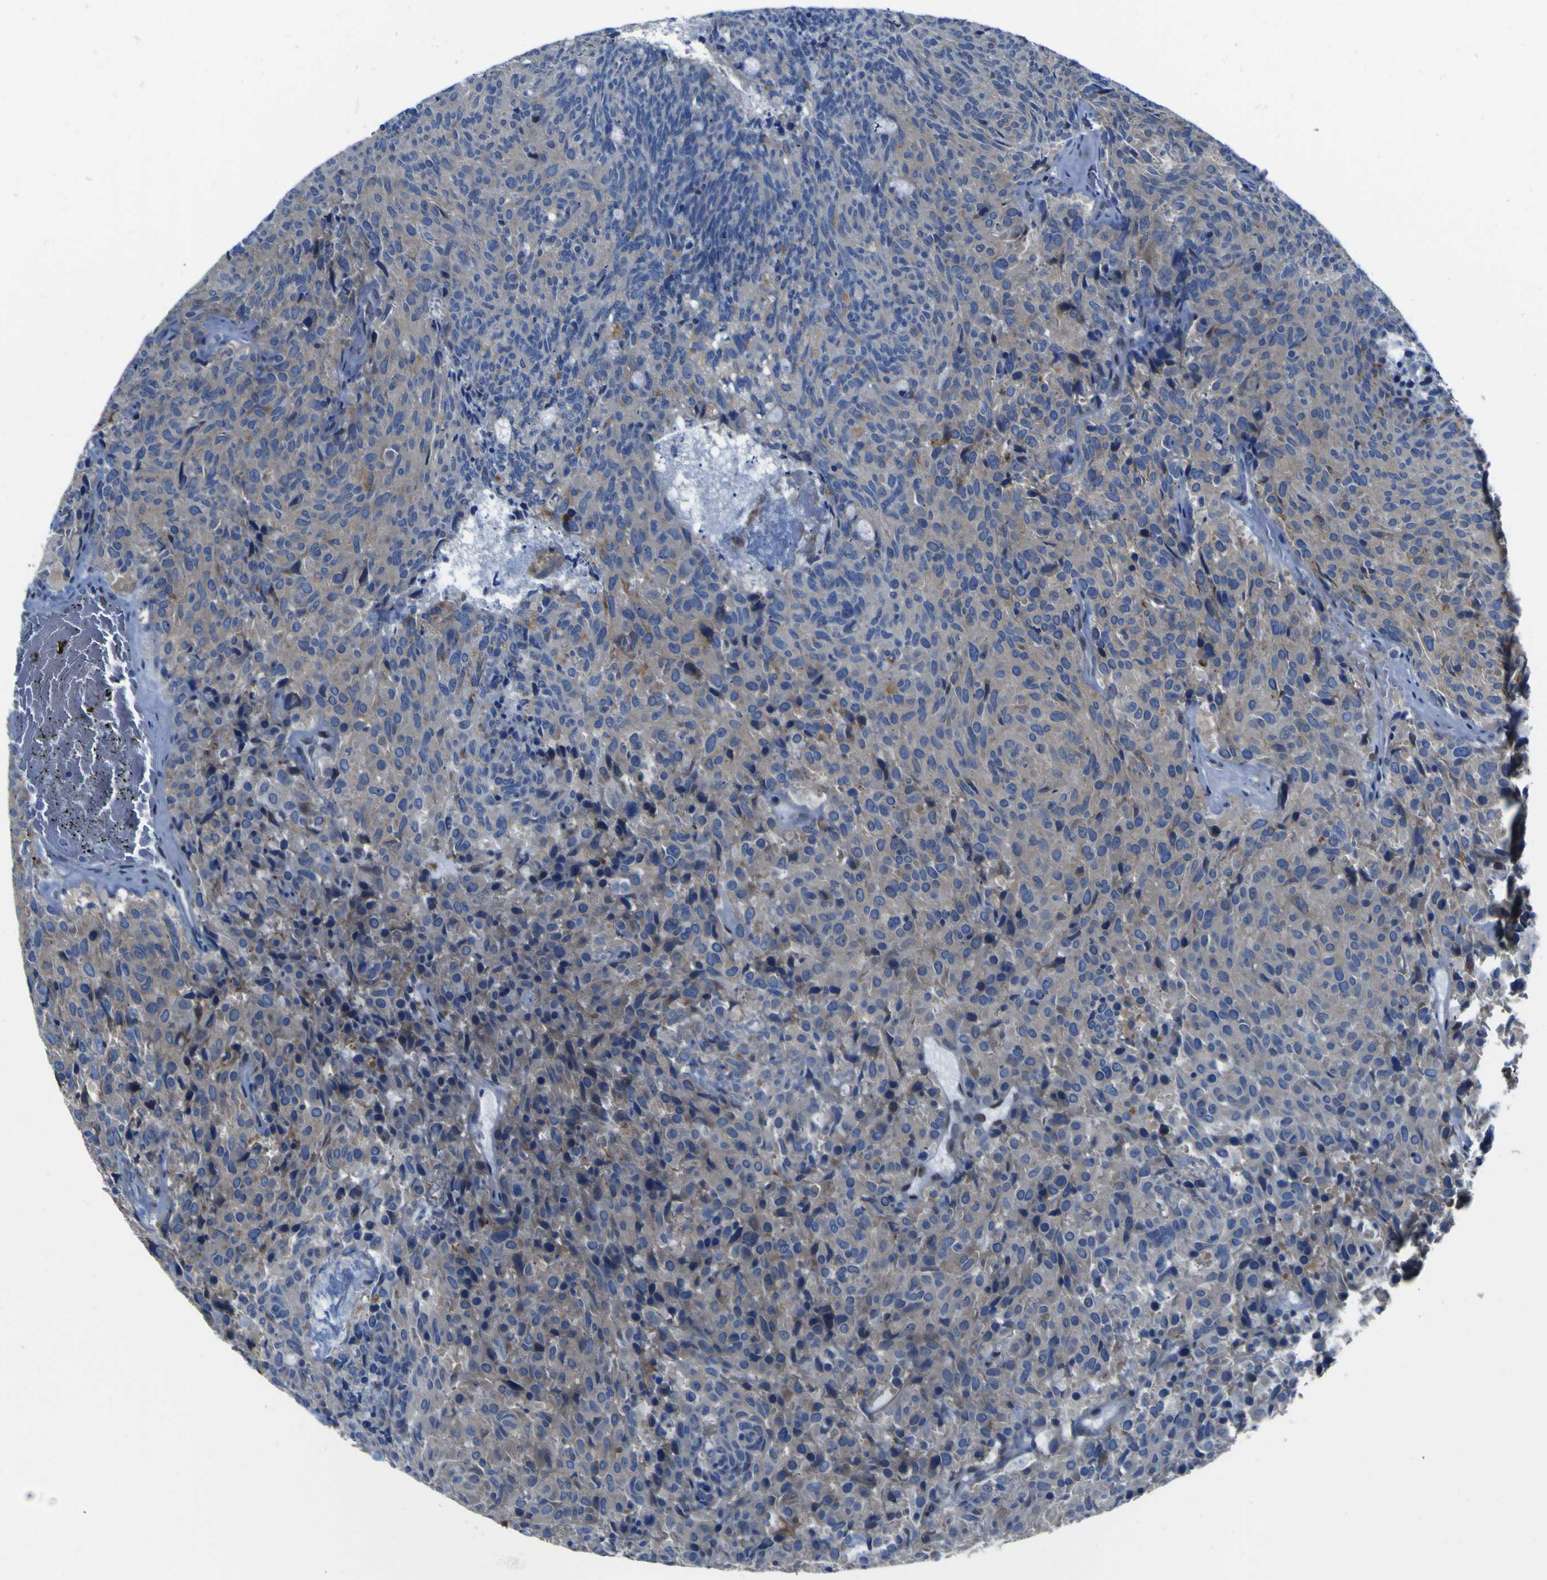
{"staining": {"intensity": "moderate", "quantity": "25%-75%", "location": "cytoplasmic/membranous"}, "tissue": "carcinoid", "cell_type": "Tumor cells", "image_type": "cancer", "snomed": [{"axis": "morphology", "description": "Carcinoid, malignant, NOS"}, {"axis": "topography", "description": "Pancreas"}], "caption": "Moderate cytoplasmic/membranous staining for a protein is seen in approximately 25%-75% of tumor cells of carcinoid (malignant) using immunohistochemistry.", "gene": "LRRN1", "patient": {"sex": "female", "age": 54}}